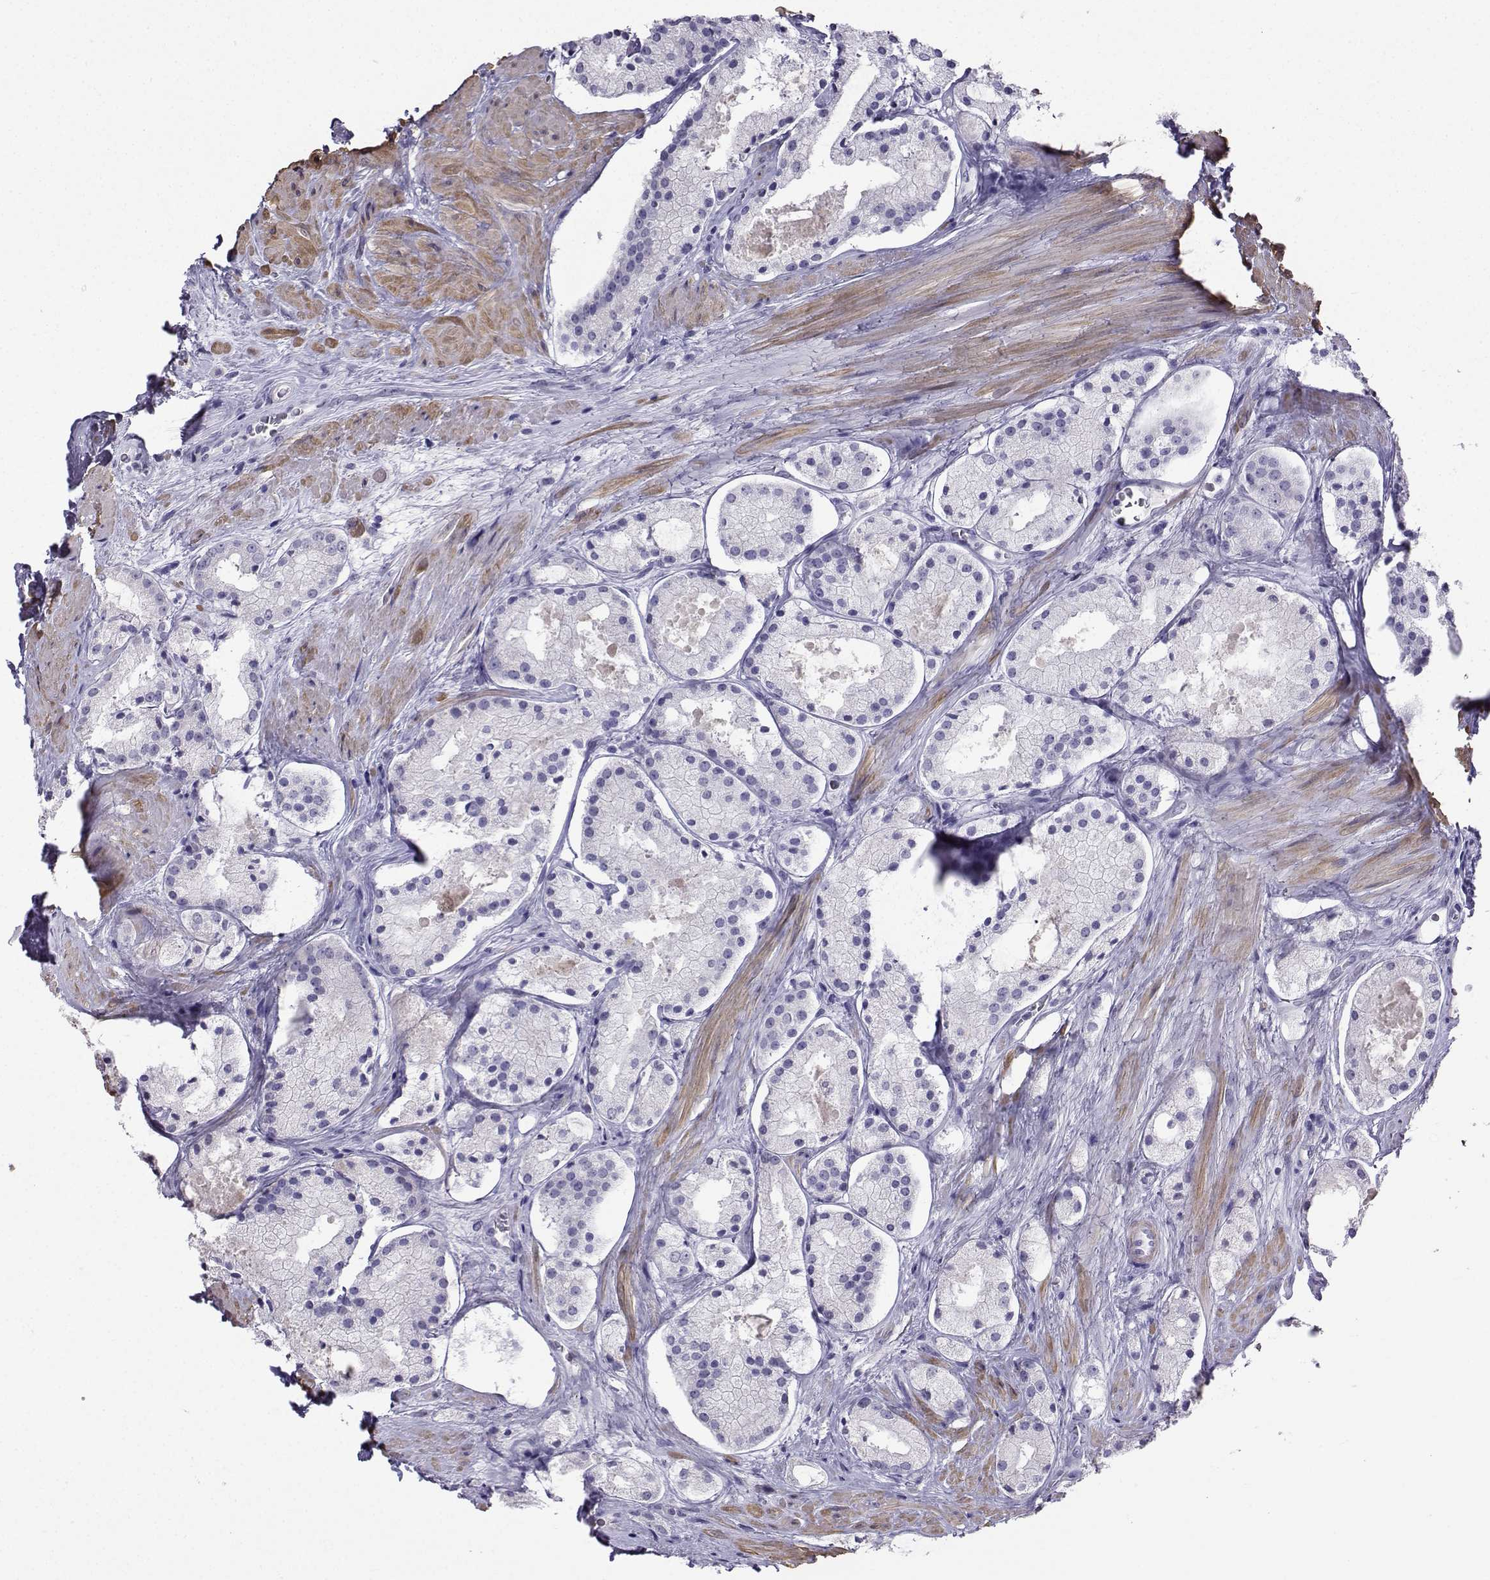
{"staining": {"intensity": "negative", "quantity": "none", "location": "none"}, "tissue": "prostate cancer", "cell_type": "Tumor cells", "image_type": "cancer", "snomed": [{"axis": "morphology", "description": "Adenocarcinoma, NOS"}, {"axis": "morphology", "description": "Adenocarcinoma, High grade"}, {"axis": "topography", "description": "Prostate"}], "caption": "Immunohistochemistry of human prostate adenocarcinoma shows no staining in tumor cells. (Stains: DAB (3,3'-diaminobenzidine) immunohistochemistry with hematoxylin counter stain, Microscopy: brightfield microscopy at high magnification).", "gene": "KIF17", "patient": {"sex": "male", "age": 64}}